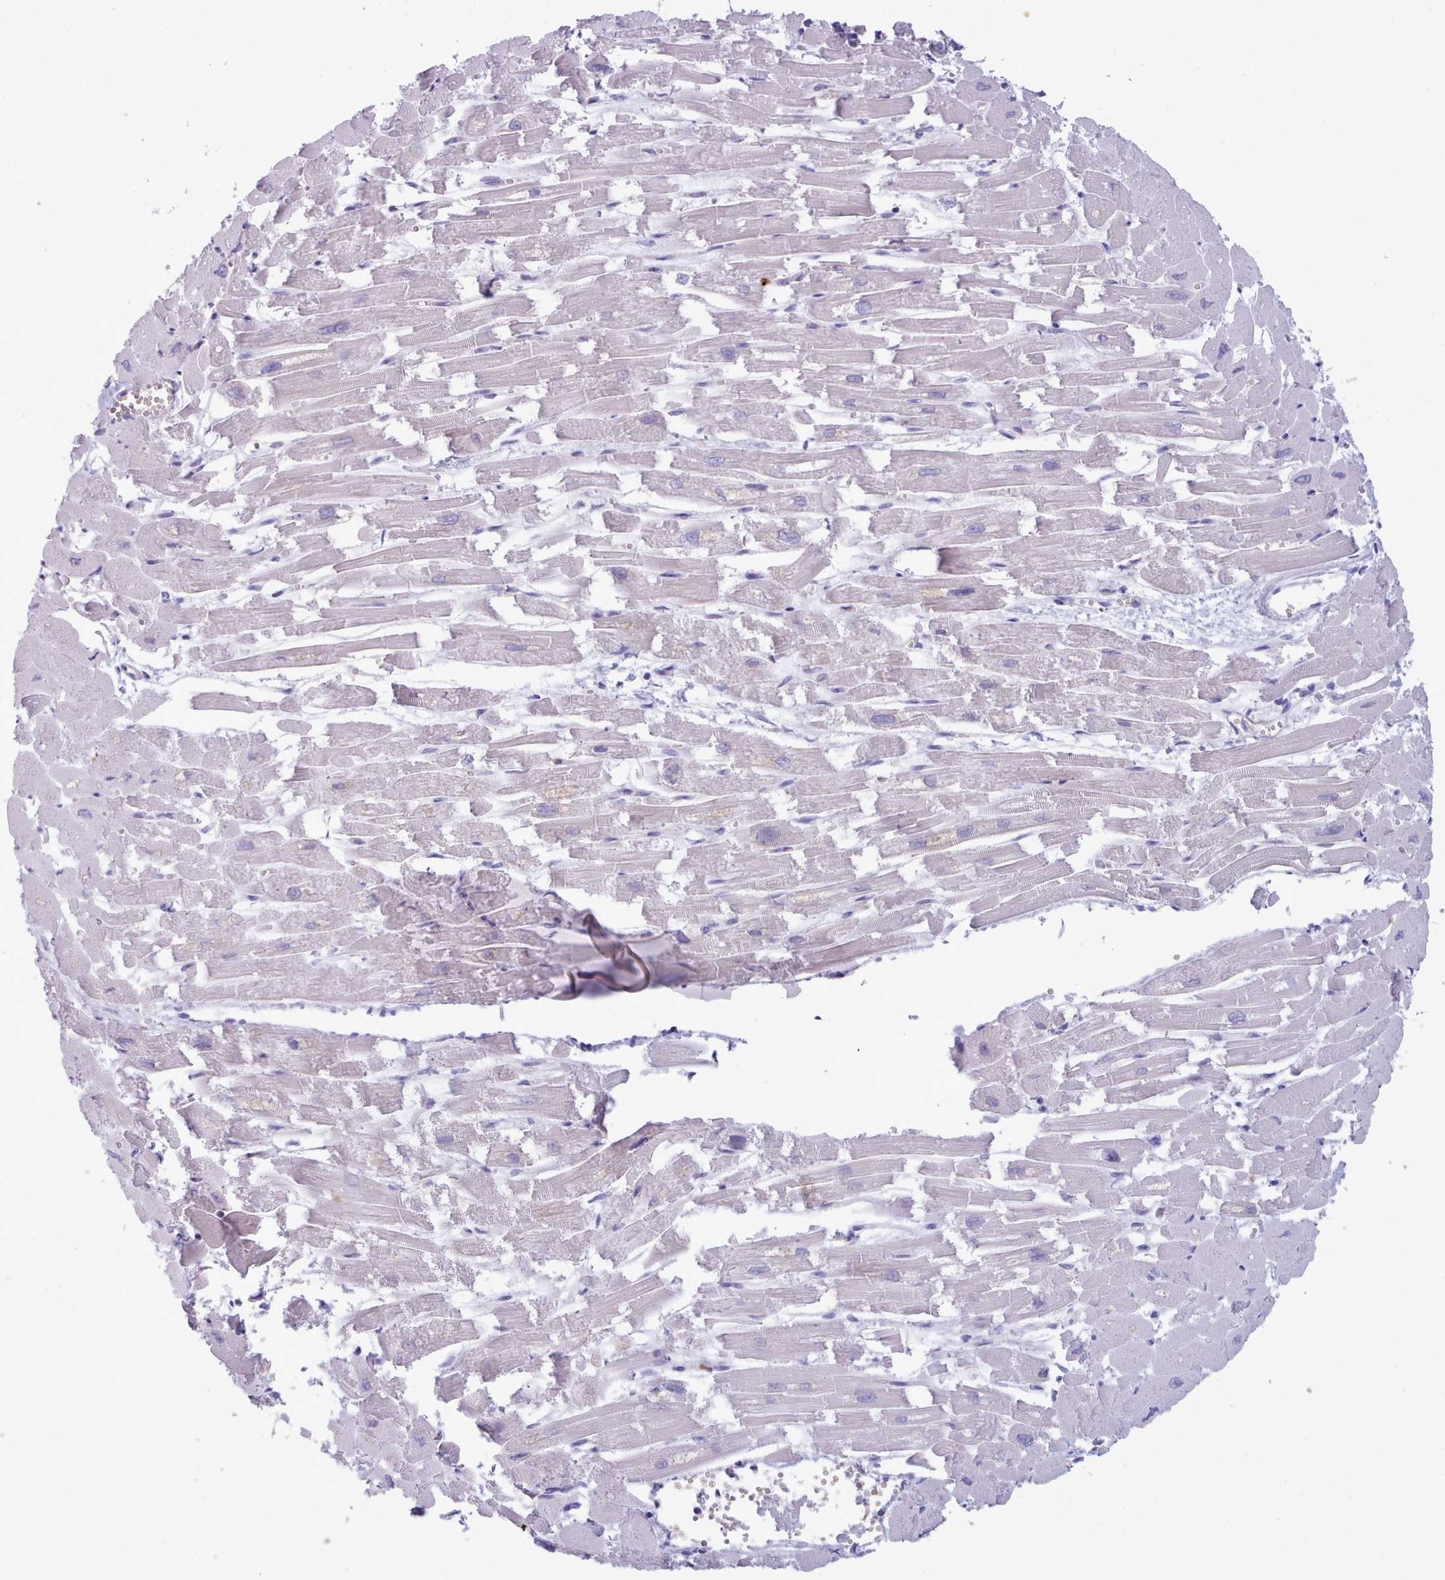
{"staining": {"intensity": "negative", "quantity": "none", "location": "none"}, "tissue": "heart muscle", "cell_type": "Cardiomyocytes", "image_type": "normal", "snomed": [{"axis": "morphology", "description": "Normal tissue, NOS"}, {"axis": "topography", "description": "Heart"}], "caption": "Cardiomyocytes are negative for brown protein staining in normal heart muscle. (Stains: DAB (3,3'-diaminobenzidine) immunohistochemistry (IHC) with hematoxylin counter stain, Microscopy: brightfield microscopy at high magnification).", "gene": "NKX1", "patient": {"sex": "male", "age": 54}}